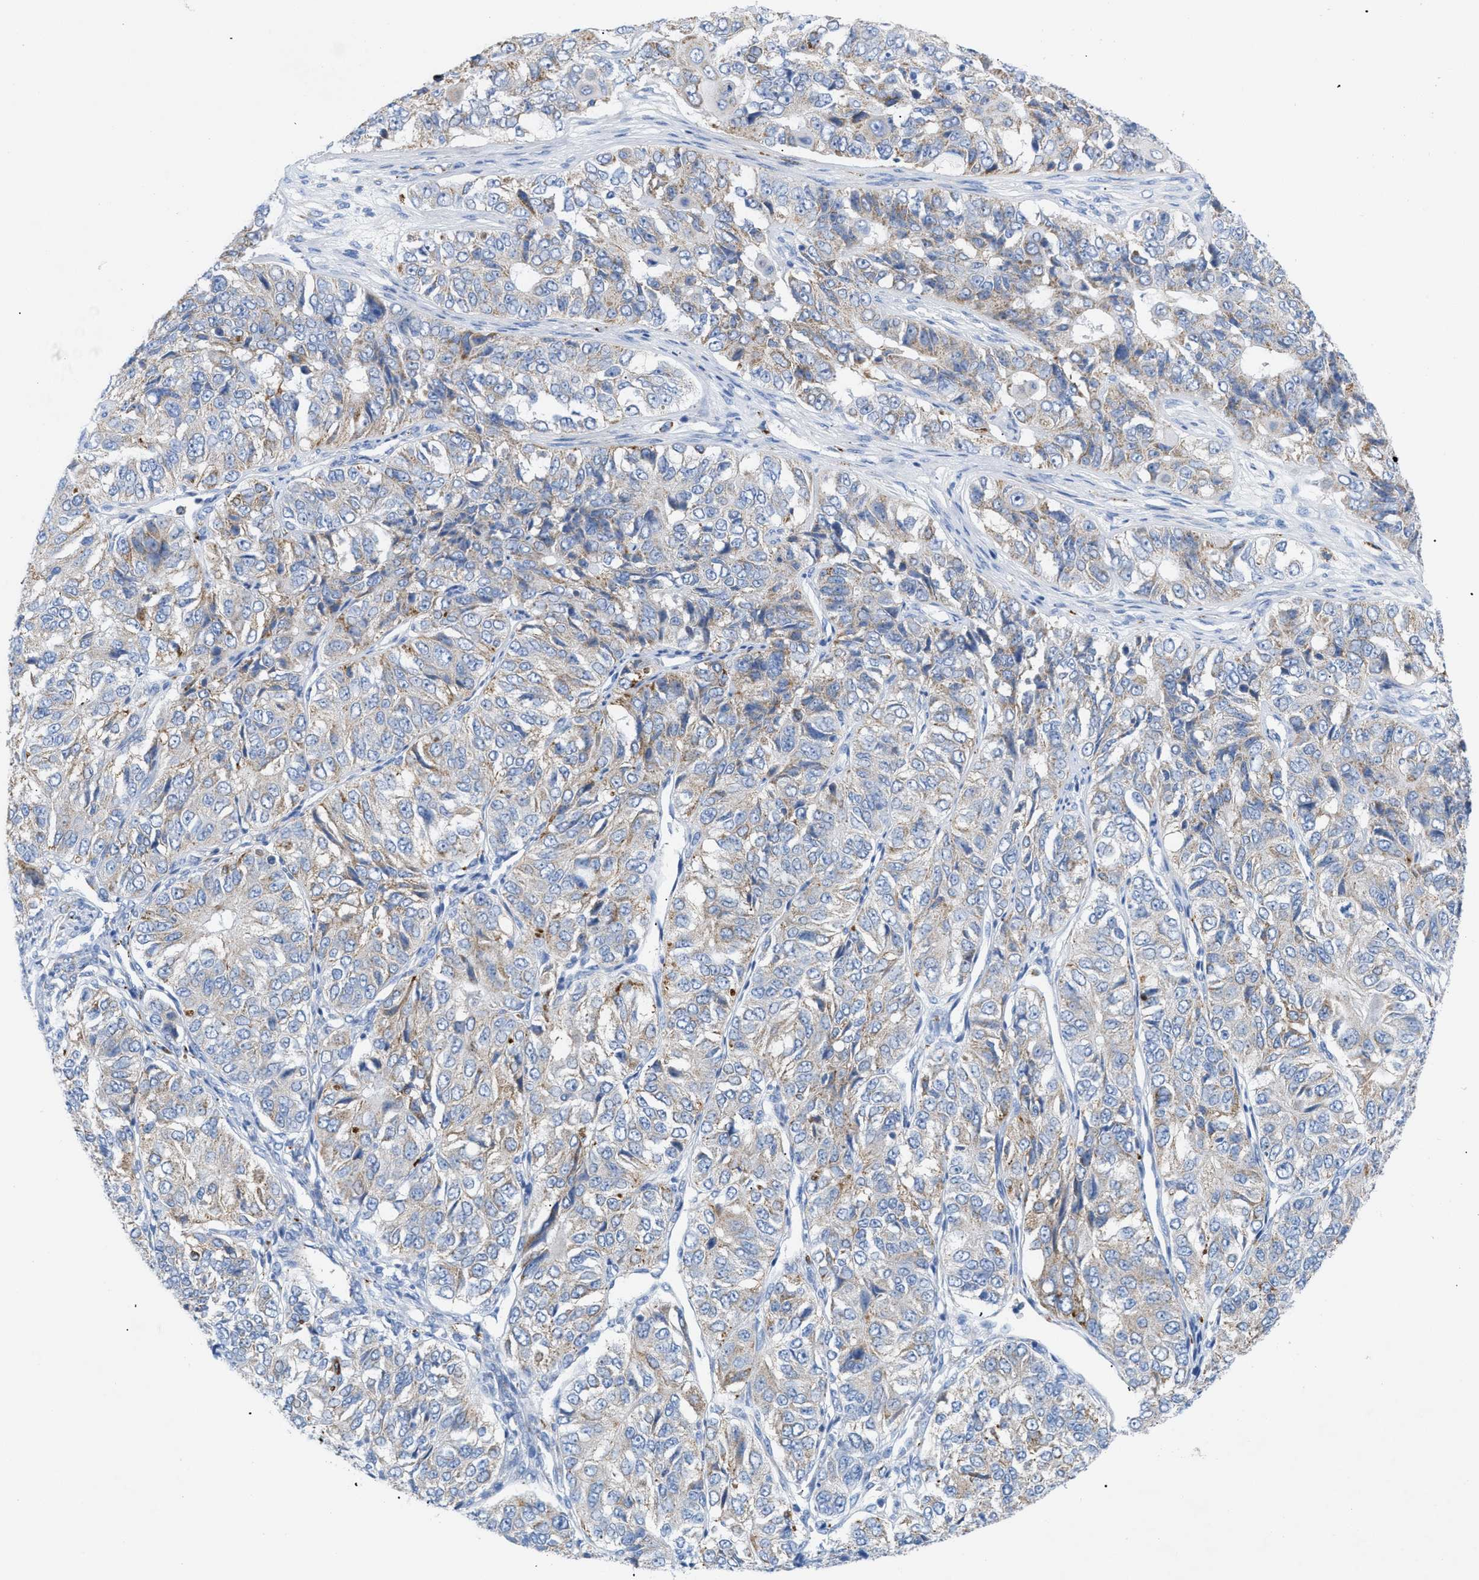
{"staining": {"intensity": "weak", "quantity": "25%-75%", "location": "cytoplasmic/membranous"}, "tissue": "ovarian cancer", "cell_type": "Tumor cells", "image_type": "cancer", "snomed": [{"axis": "morphology", "description": "Carcinoma, endometroid"}, {"axis": "topography", "description": "Ovary"}], "caption": "Approximately 25%-75% of tumor cells in human endometroid carcinoma (ovarian) show weak cytoplasmic/membranous protein positivity as visualized by brown immunohistochemical staining.", "gene": "DRAM2", "patient": {"sex": "female", "age": 51}}